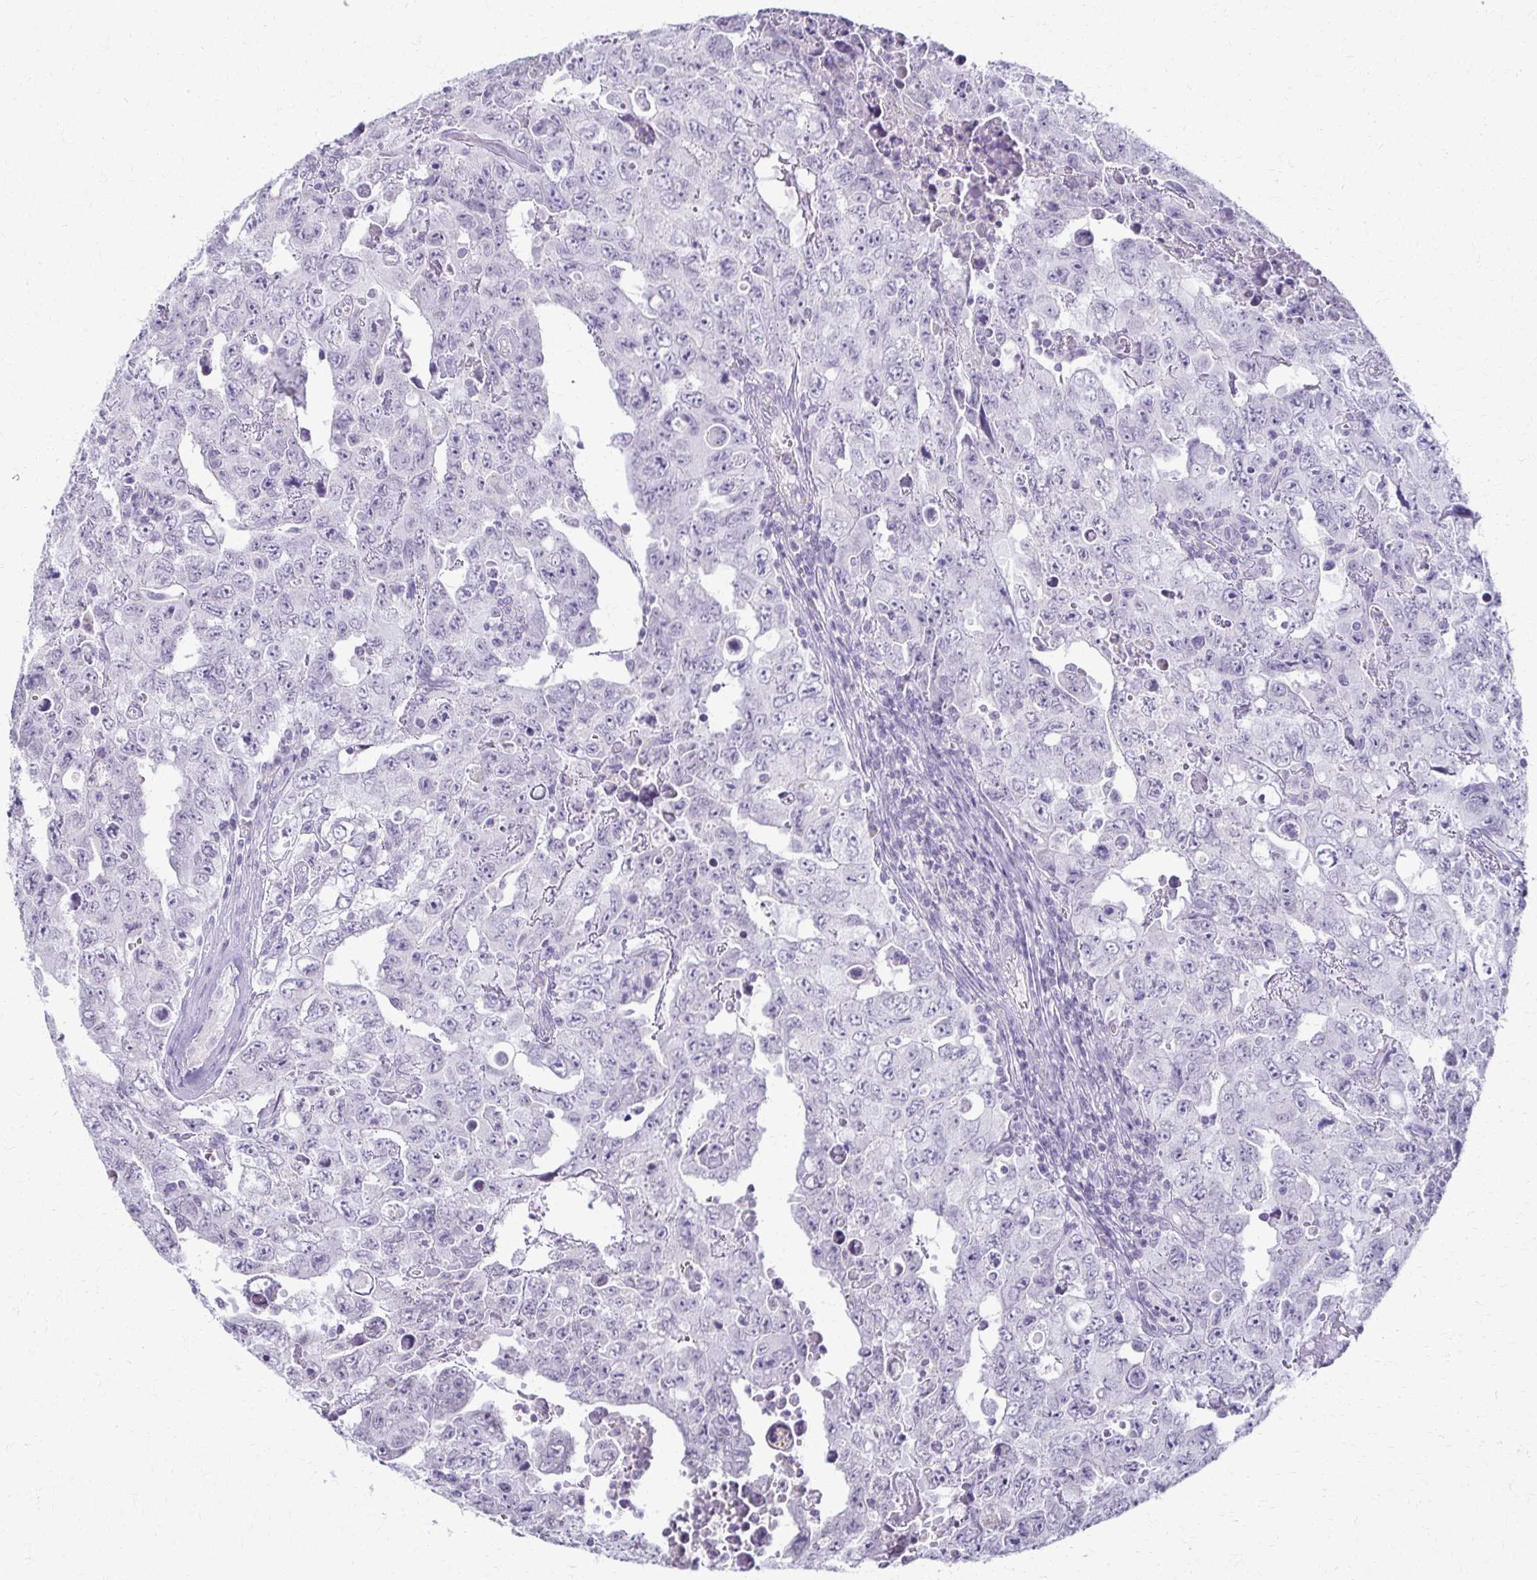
{"staining": {"intensity": "negative", "quantity": "none", "location": "none"}, "tissue": "testis cancer", "cell_type": "Tumor cells", "image_type": "cancer", "snomed": [{"axis": "morphology", "description": "Carcinoma, Embryonal, NOS"}, {"axis": "topography", "description": "Testis"}], "caption": "High power microscopy micrograph of an IHC micrograph of testis cancer, revealing no significant positivity in tumor cells.", "gene": "FCGR2B", "patient": {"sex": "male", "age": 24}}